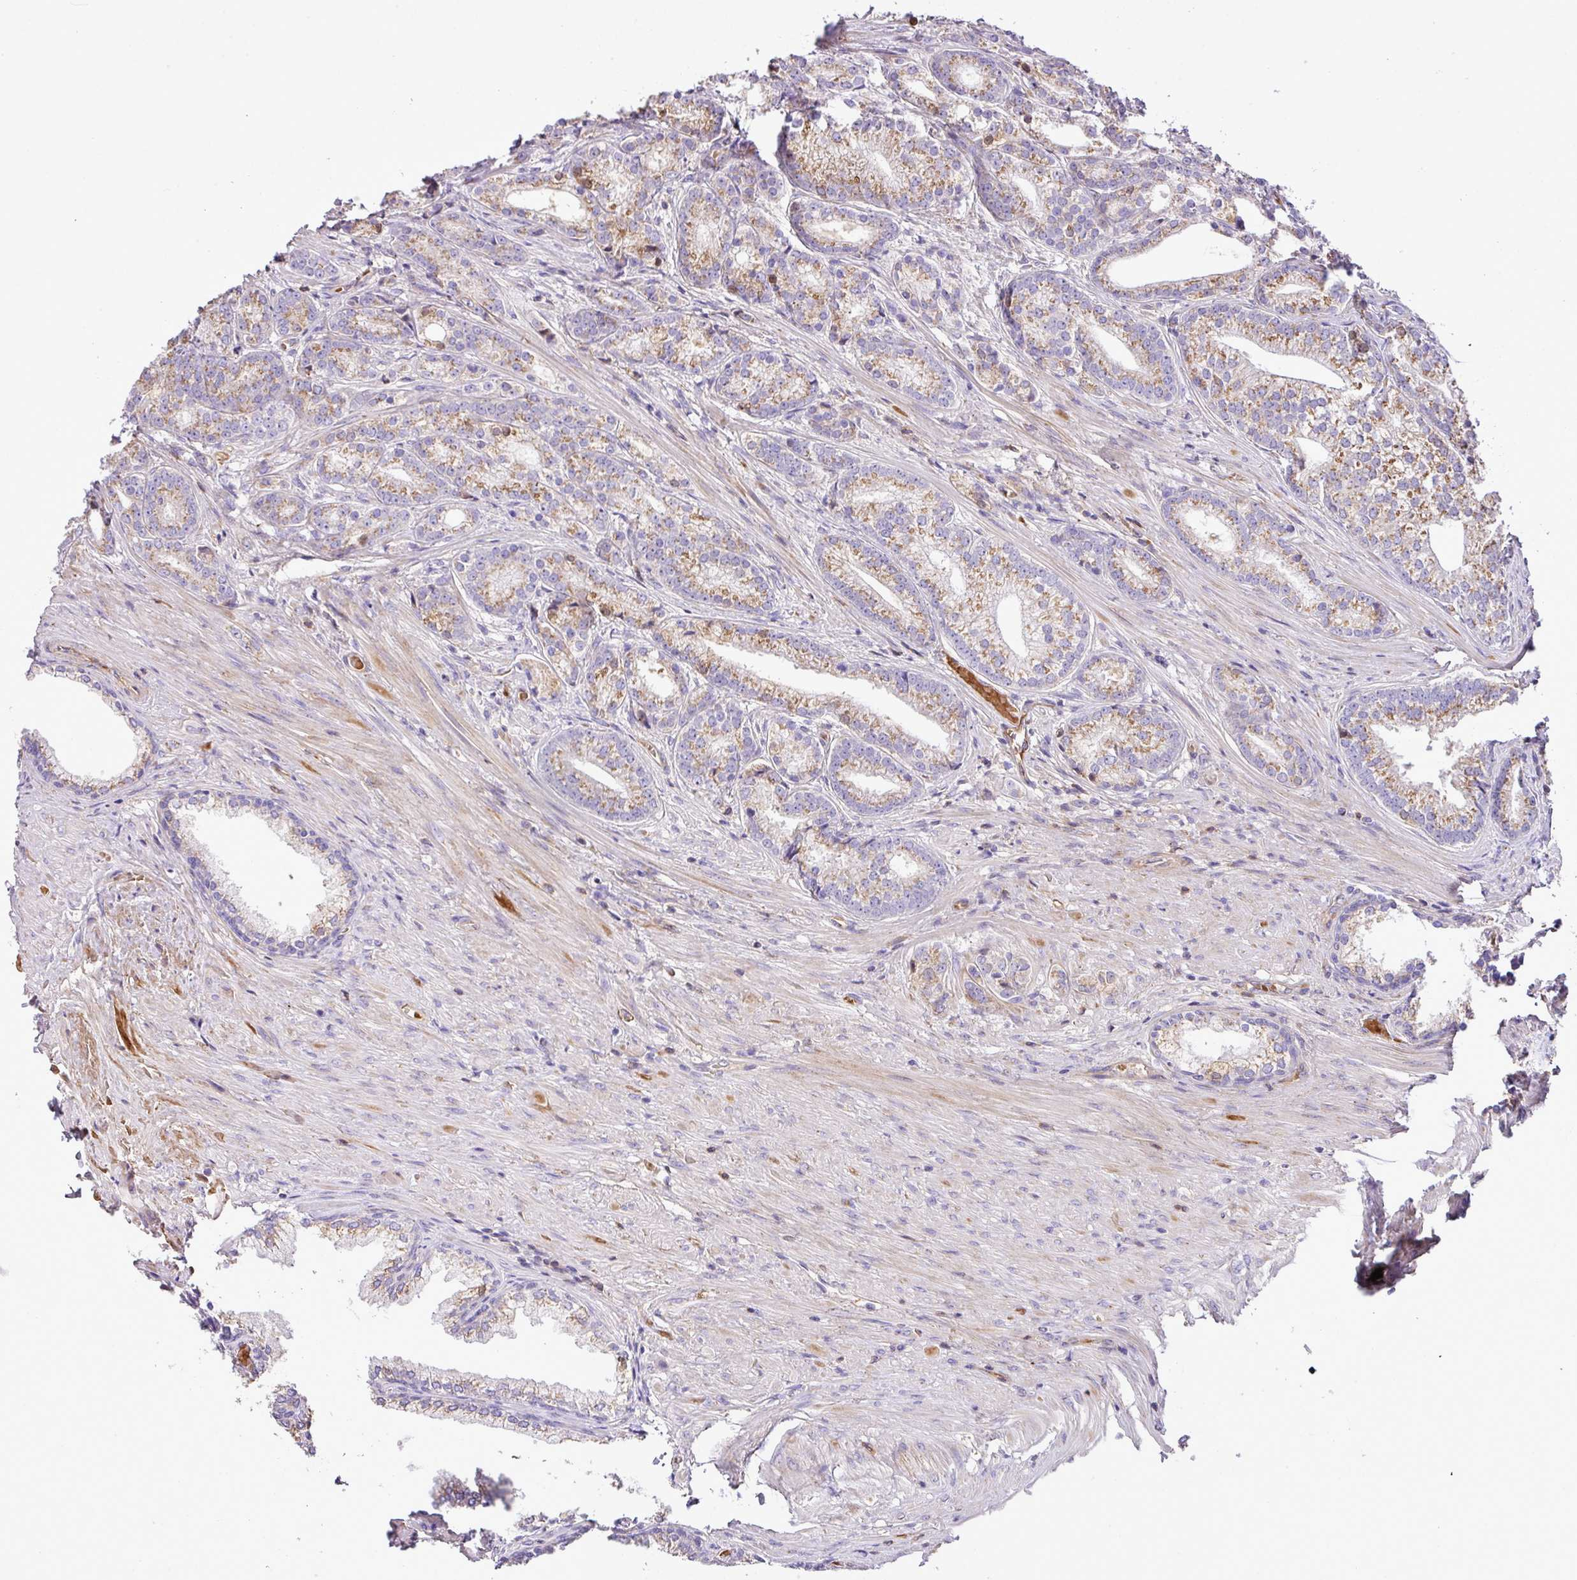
{"staining": {"intensity": "moderate", "quantity": ">75%", "location": "cytoplasmic/membranous"}, "tissue": "prostate cancer", "cell_type": "Tumor cells", "image_type": "cancer", "snomed": [{"axis": "morphology", "description": "Adenocarcinoma, Low grade"}, {"axis": "topography", "description": "Prostate"}], "caption": "Protein expression analysis of human prostate adenocarcinoma (low-grade) reveals moderate cytoplasmic/membranous positivity in approximately >75% of tumor cells. The protein is shown in brown color, while the nuclei are stained blue.", "gene": "CTXN2", "patient": {"sex": "male", "age": 71}}